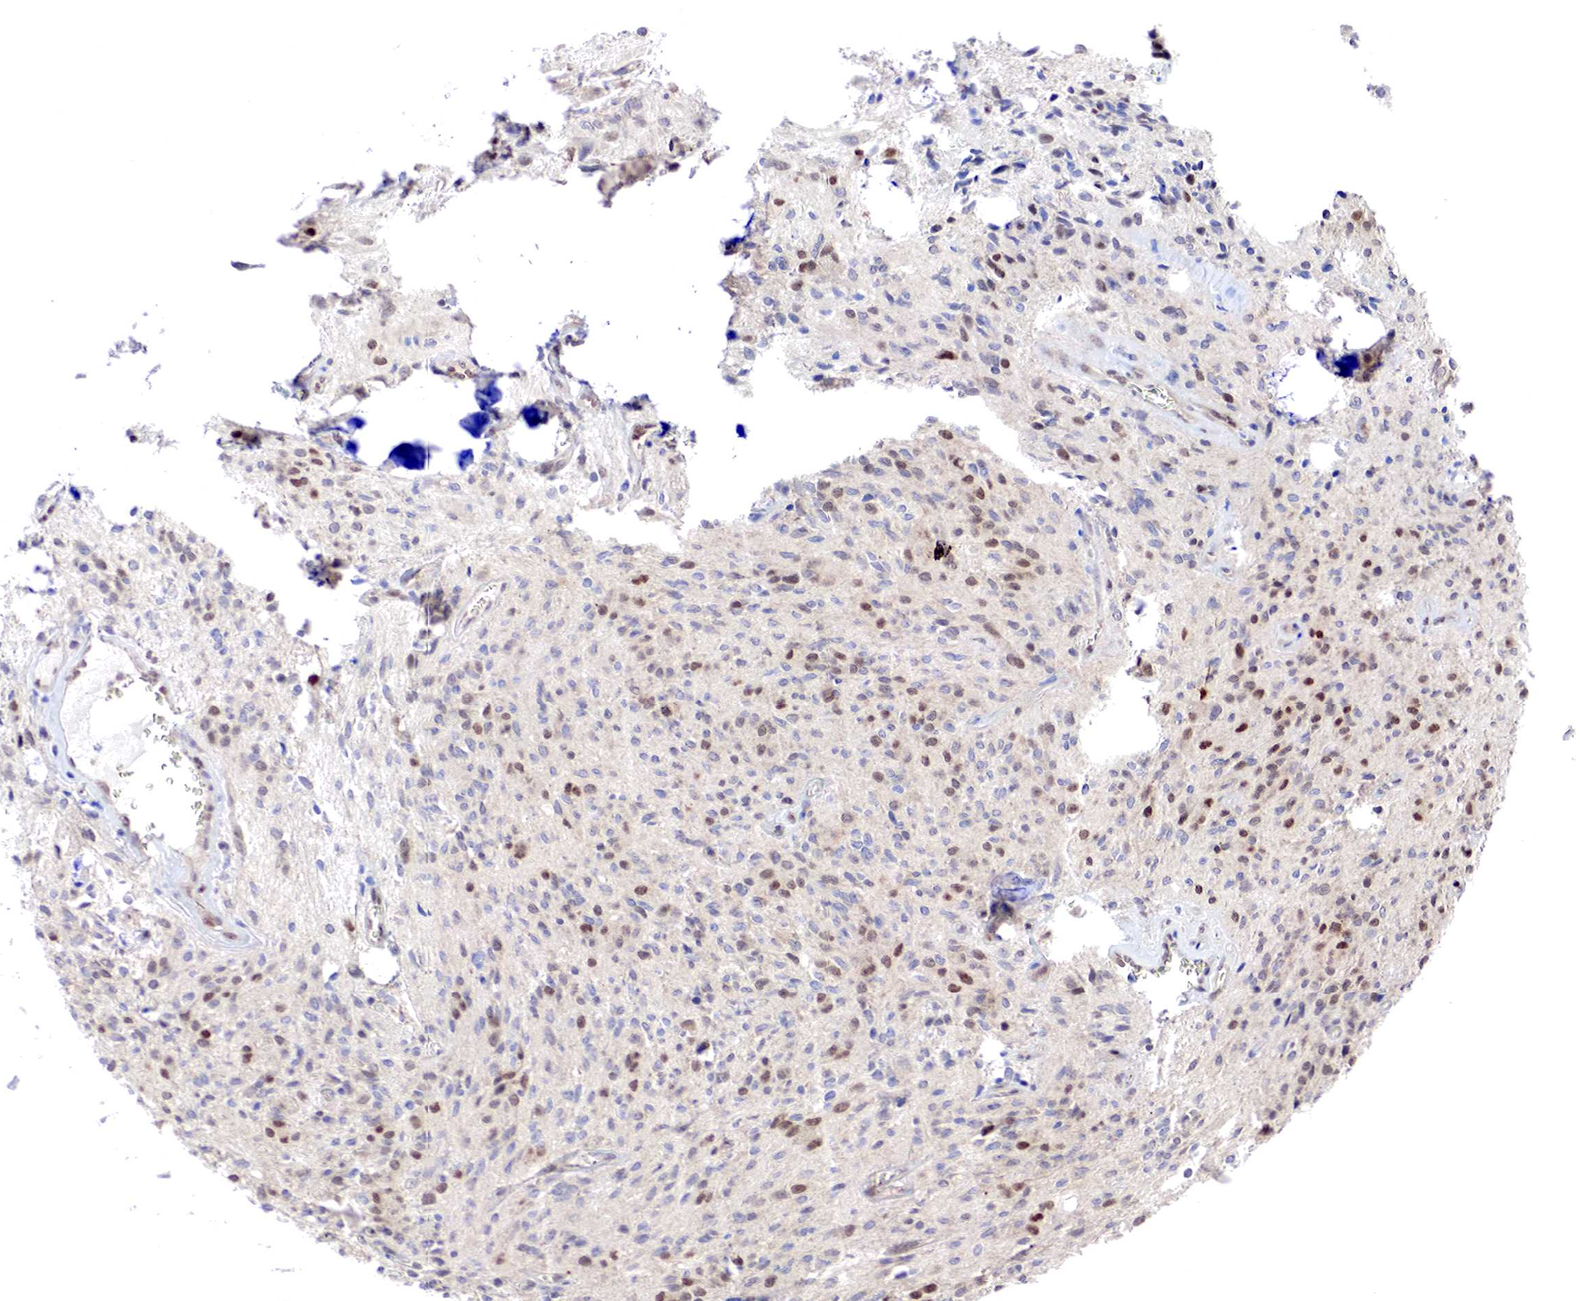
{"staining": {"intensity": "weak", "quantity": "25%-75%", "location": "cytoplasmic/membranous,nuclear"}, "tissue": "glioma", "cell_type": "Tumor cells", "image_type": "cancer", "snomed": [{"axis": "morphology", "description": "Glioma, malignant, Low grade"}, {"axis": "topography", "description": "Brain"}], "caption": "An image of malignant glioma (low-grade) stained for a protein reveals weak cytoplasmic/membranous and nuclear brown staining in tumor cells. The protein of interest is stained brown, and the nuclei are stained in blue (DAB (3,3'-diaminobenzidine) IHC with brightfield microscopy, high magnification).", "gene": "PABIR2", "patient": {"sex": "female", "age": 15}}